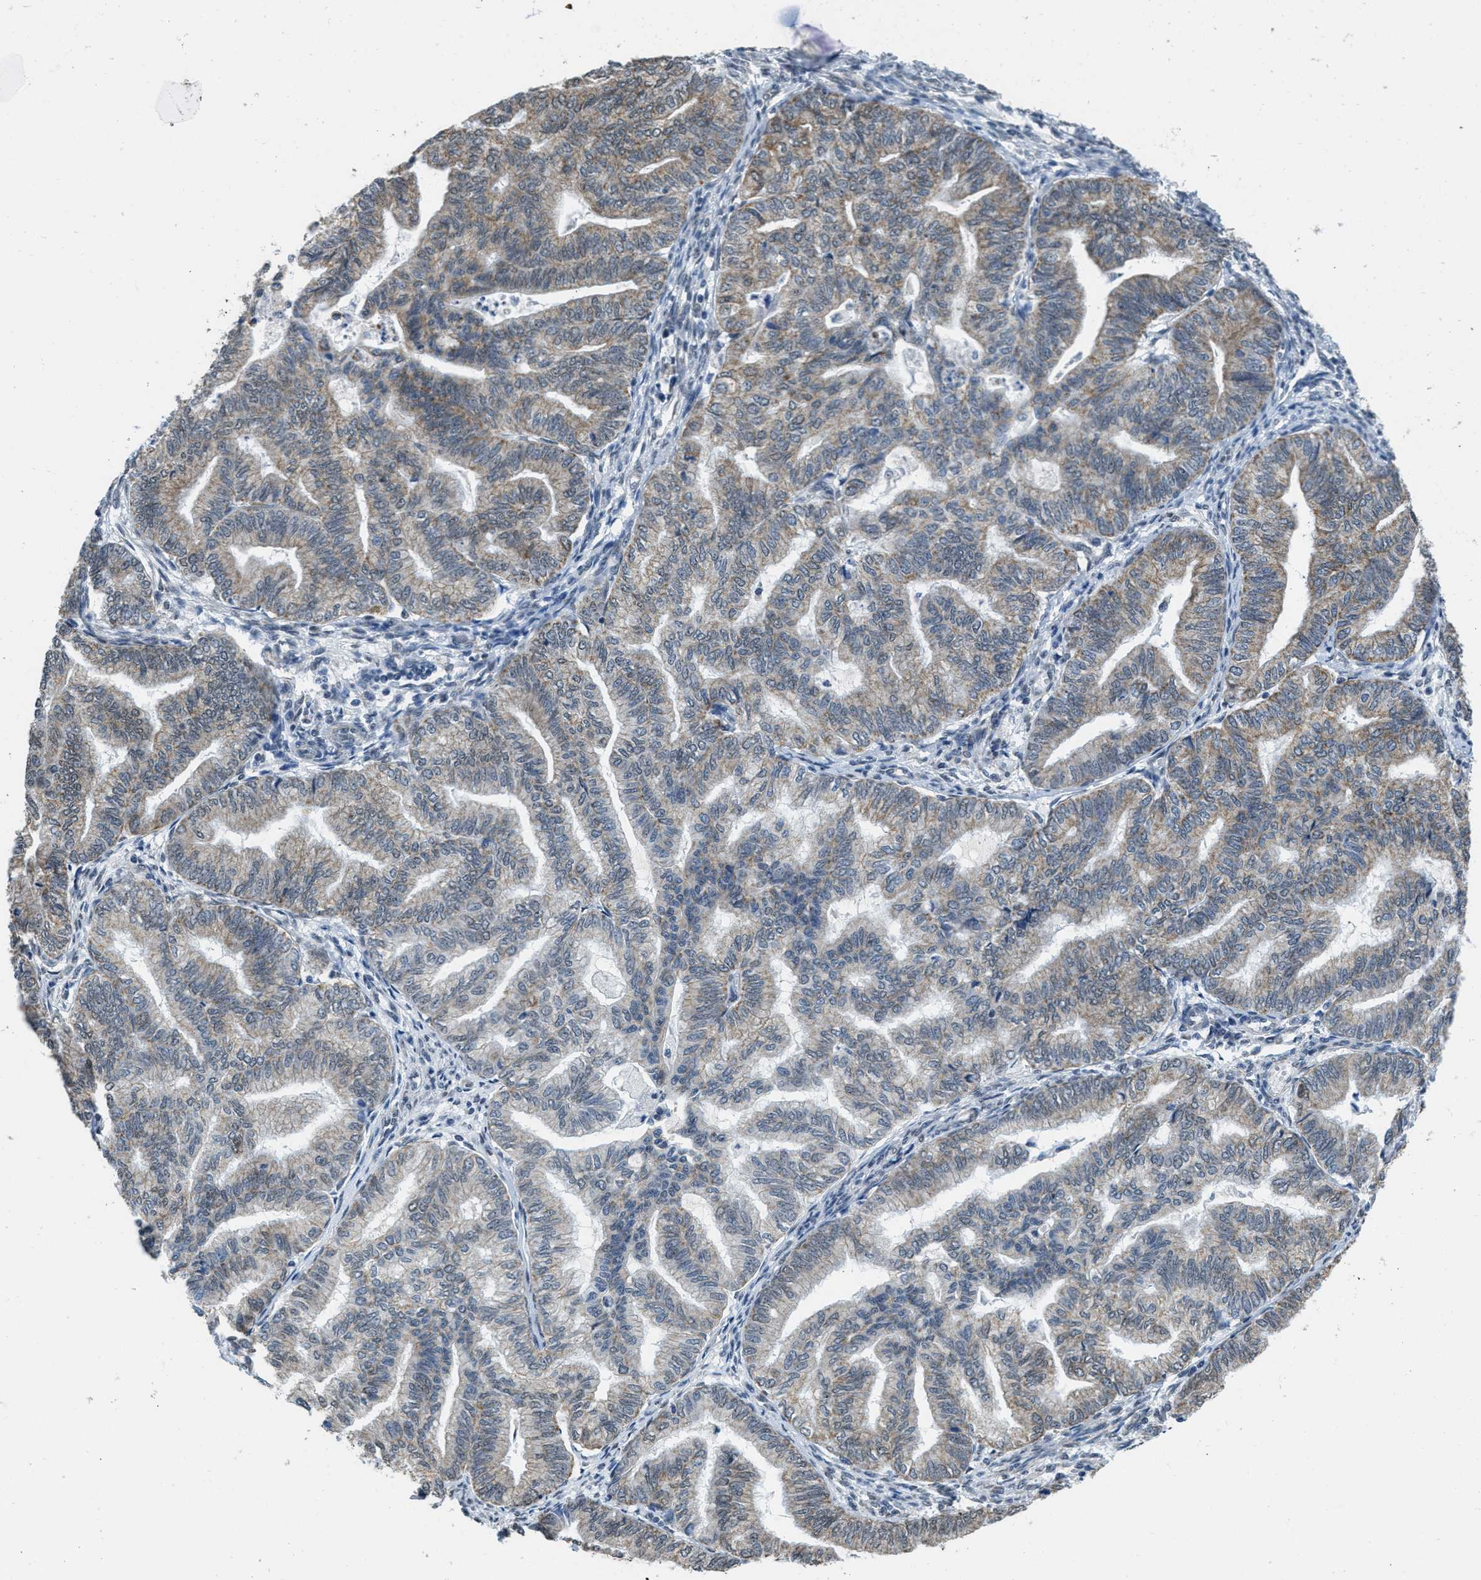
{"staining": {"intensity": "weak", "quantity": "25%-75%", "location": "cytoplasmic/membranous"}, "tissue": "endometrial cancer", "cell_type": "Tumor cells", "image_type": "cancer", "snomed": [{"axis": "morphology", "description": "Adenocarcinoma, NOS"}, {"axis": "topography", "description": "Endometrium"}], "caption": "A histopathology image showing weak cytoplasmic/membranous staining in about 25%-75% of tumor cells in adenocarcinoma (endometrial), as visualized by brown immunohistochemical staining.", "gene": "TOMM70", "patient": {"sex": "female", "age": 79}}